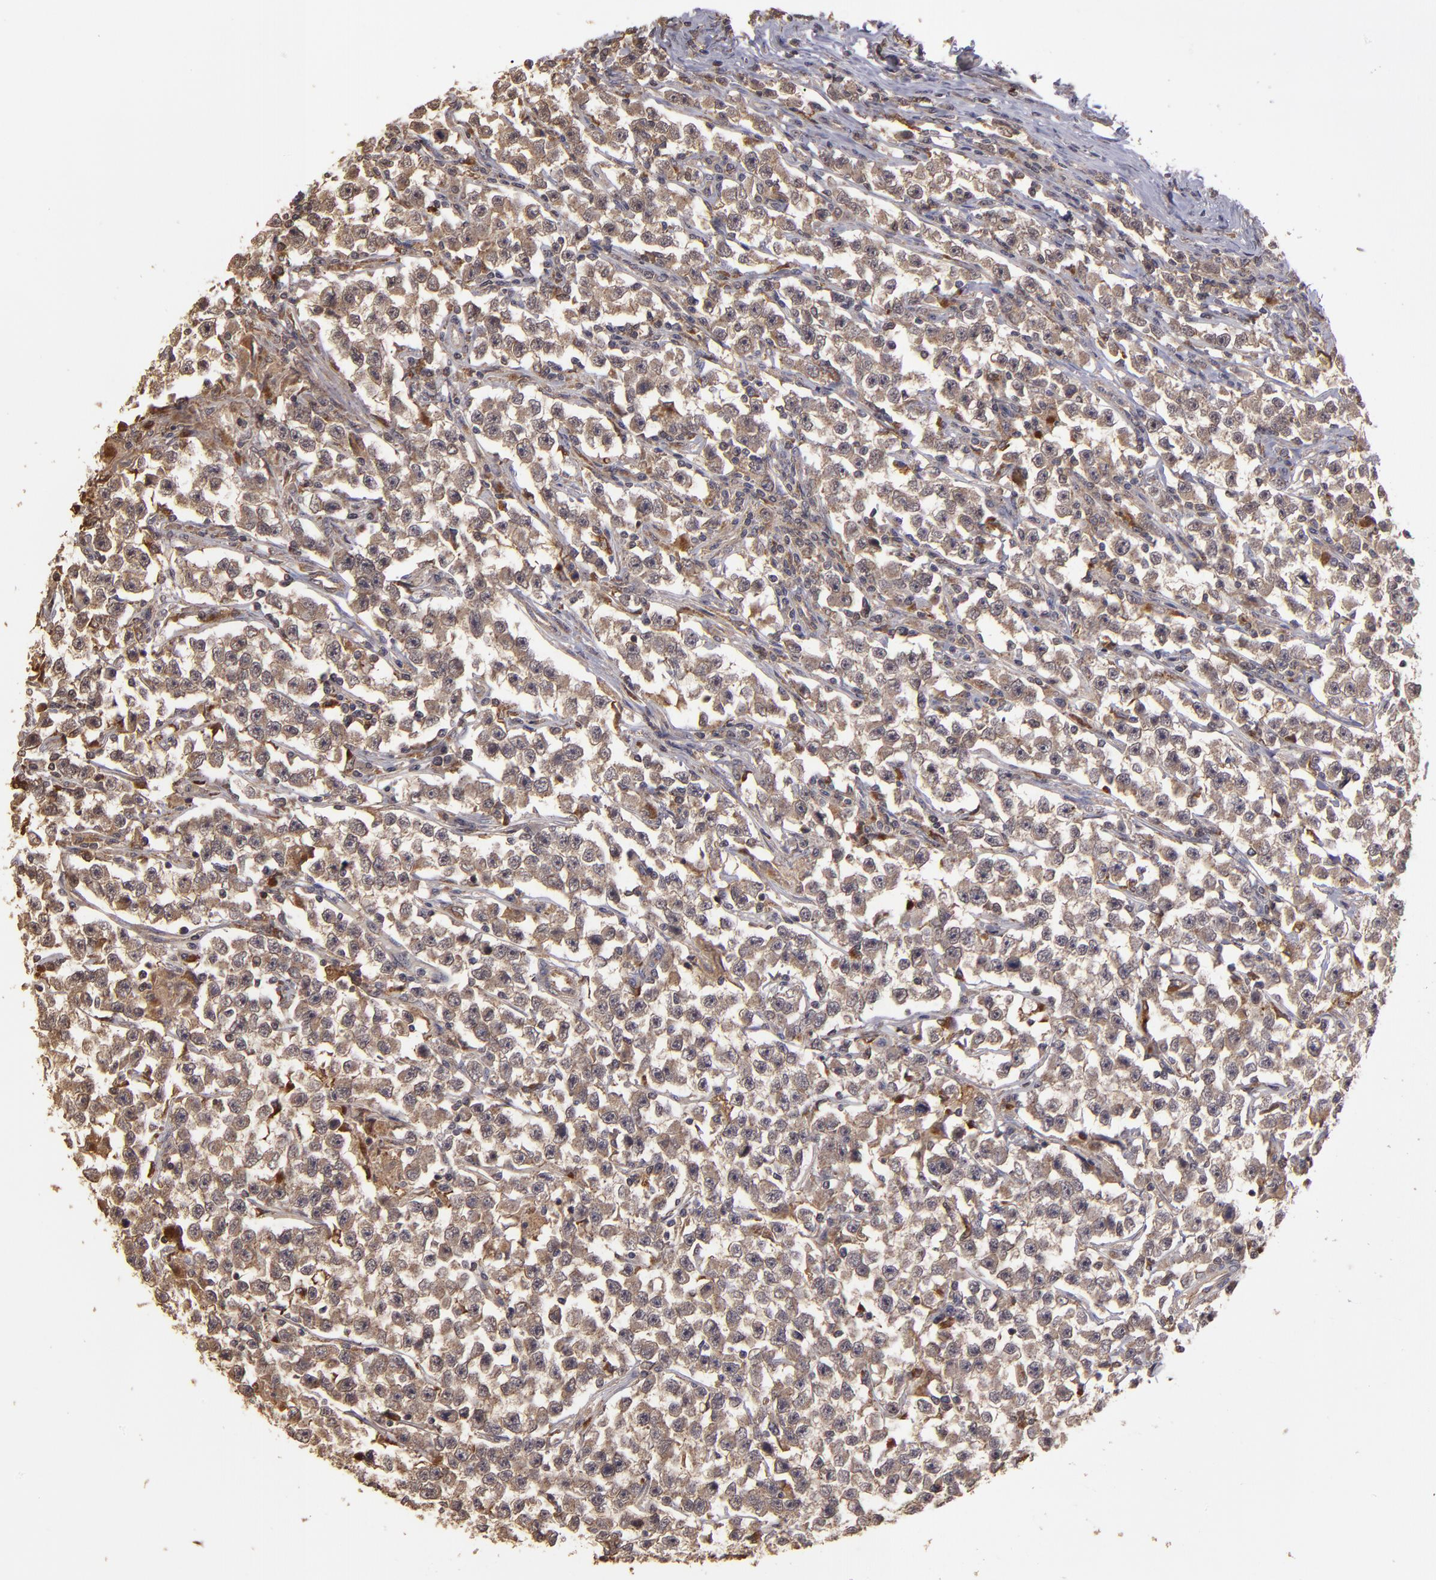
{"staining": {"intensity": "moderate", "quantity": ">75%", "location": "cytoplasmic/membranous"}, "tissue": "testis cancer", "cell_type": "Tumor cells", "image_type": "cancer", "snomed": [{"axis": "morphology", "description": "Seminoma, NOS"}, {"axis": "topography", "description": "Testis"}], "caption": "Moderate cytoplasmic/membranous protein expression is present in about >75% of tumor cells in seminoma (testis).", "gene": "SIPA1L1", "patient": {"sex": "male", "age": 33}}